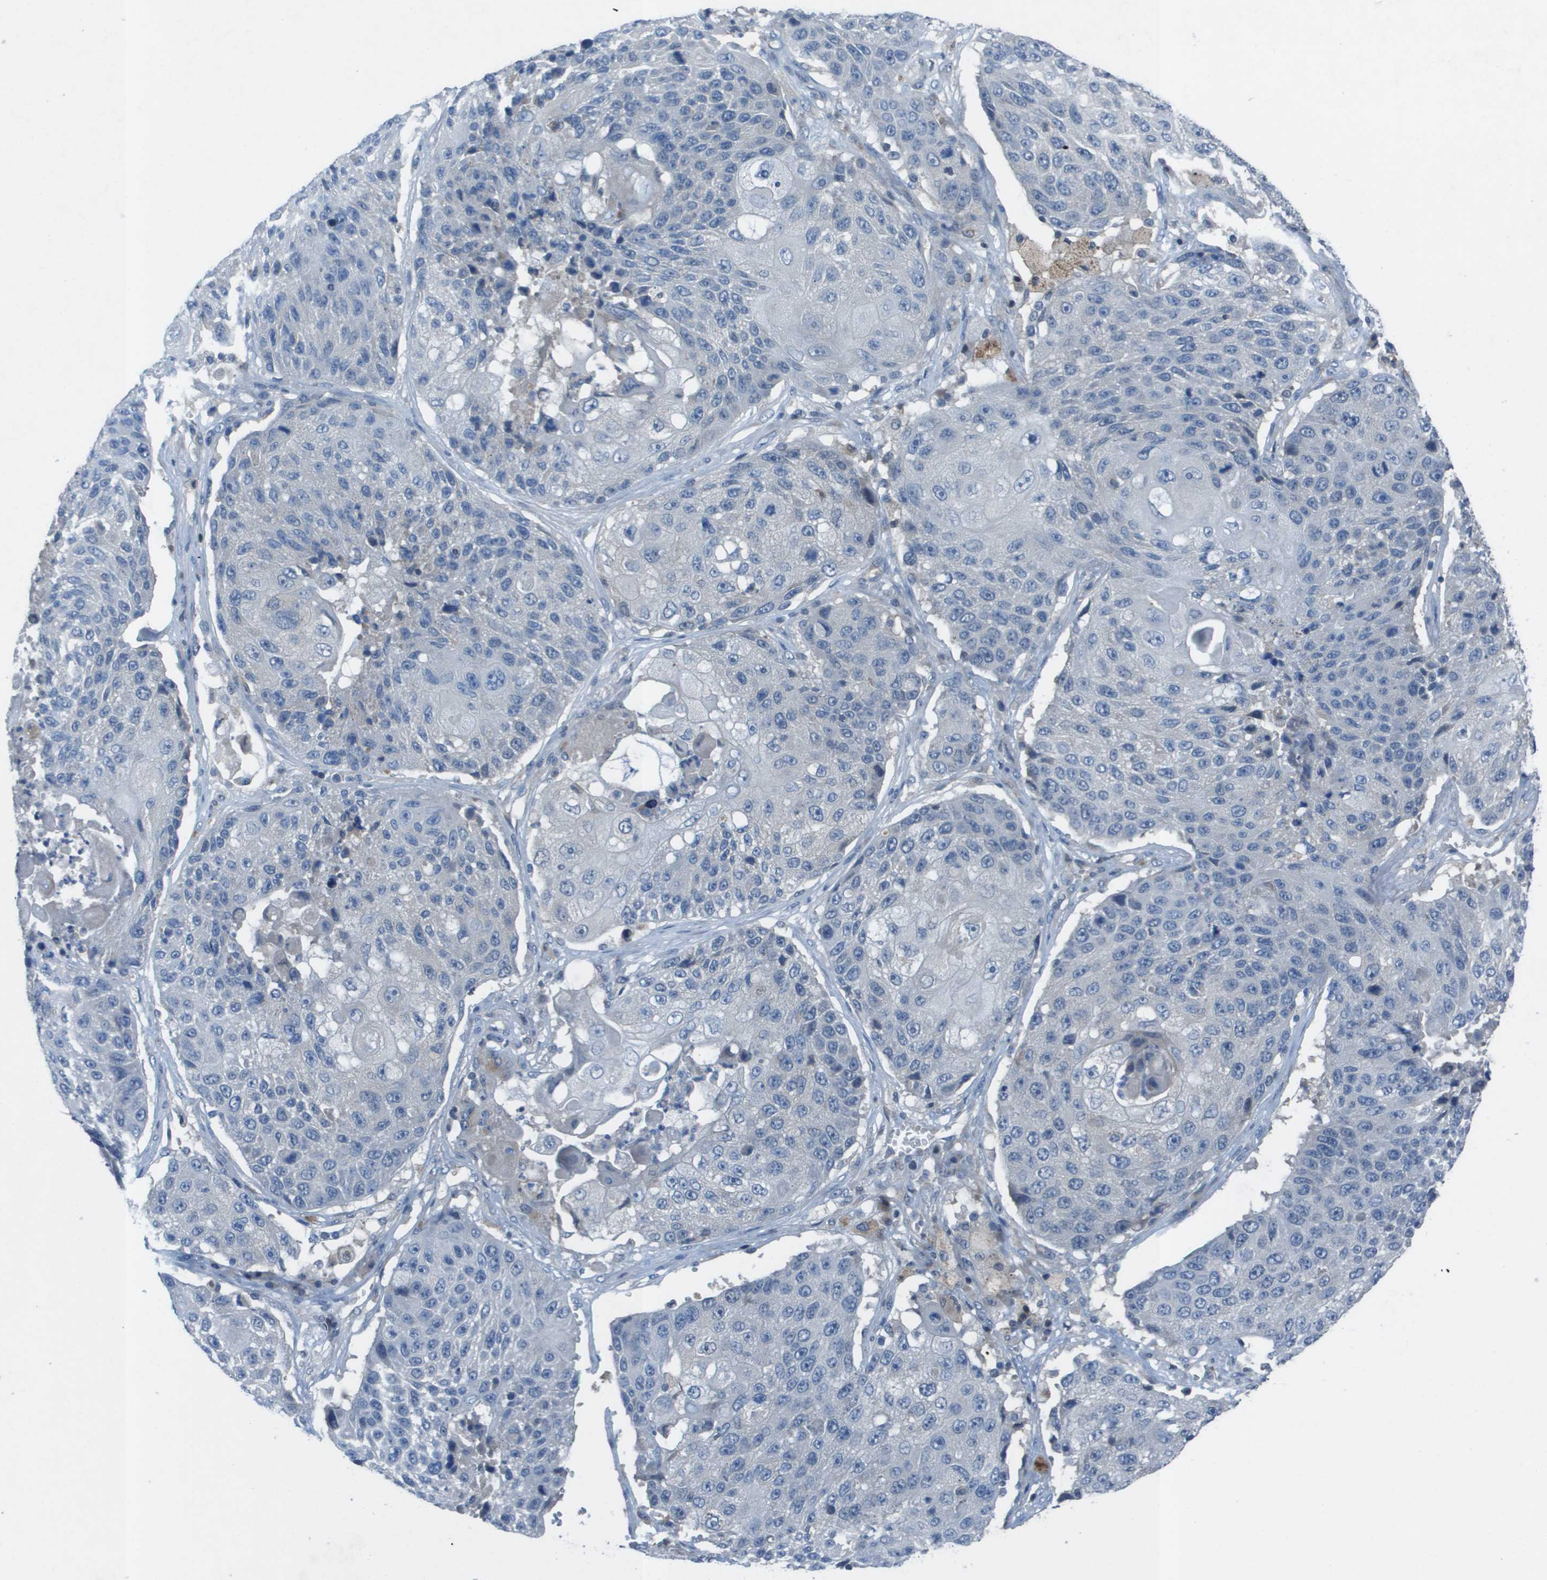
{"staining": {"intensity": "negative", "quantity": "none", "location": "none"}, "tissue": "lung cancer", "cell_type": "Tumor cells", "image_type": "cancer", "snomed": [{"axis": "morphology", "description": "Squamous cell carcinoma, NOS"}, {"axis": "topography", "description": "Lung"}], "caption": "Immunohistochemical staining of human squamous cell carcinoma (lung) demonstrates no significant positivity in tumor cells.", "gene": "CAMK4", "patient": {"sex": "male", "age": 61}}